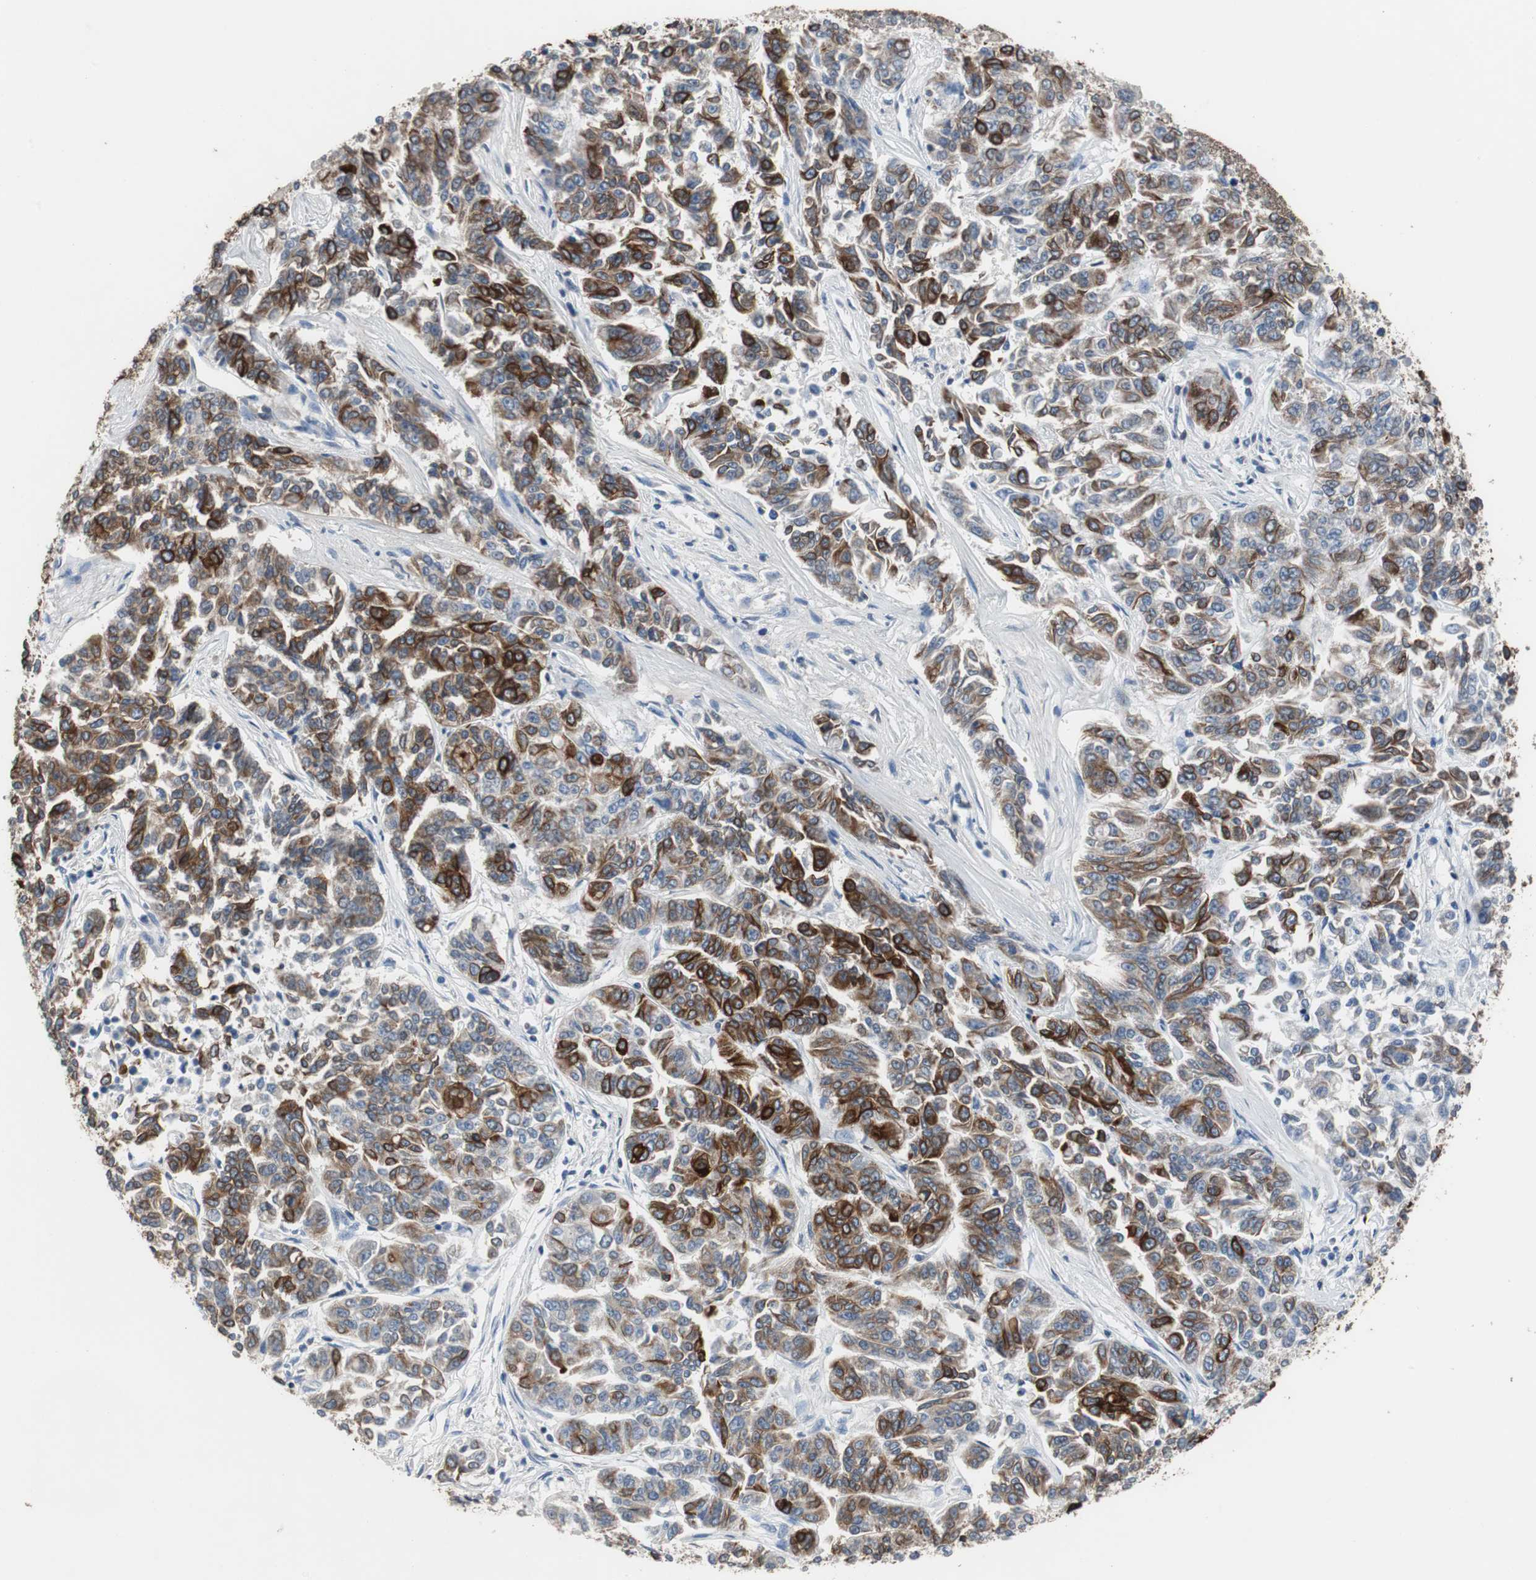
{"staining": {"intensity": "strong", "quantity": "25%-75%", "location": "cytoplasmic/membranous"}, "tissue": "lung cancer", "cell_type": "Tumor cells", "image_type": "cancer", "snomed": [{"axis": "morphology", "description": "Adenocarcinoma, NOS"}, {"axis": "topography", "description": "Lung"}], "caption": "Brown immunohistochemical staining in human lung cancer (adenocarcinoma) demonstrates strong cytoplasmic/membranous positivity in about 25%-75% of tumor cells.", "gene": "USP10", "patient": {"sex": "male", "age": 84}}